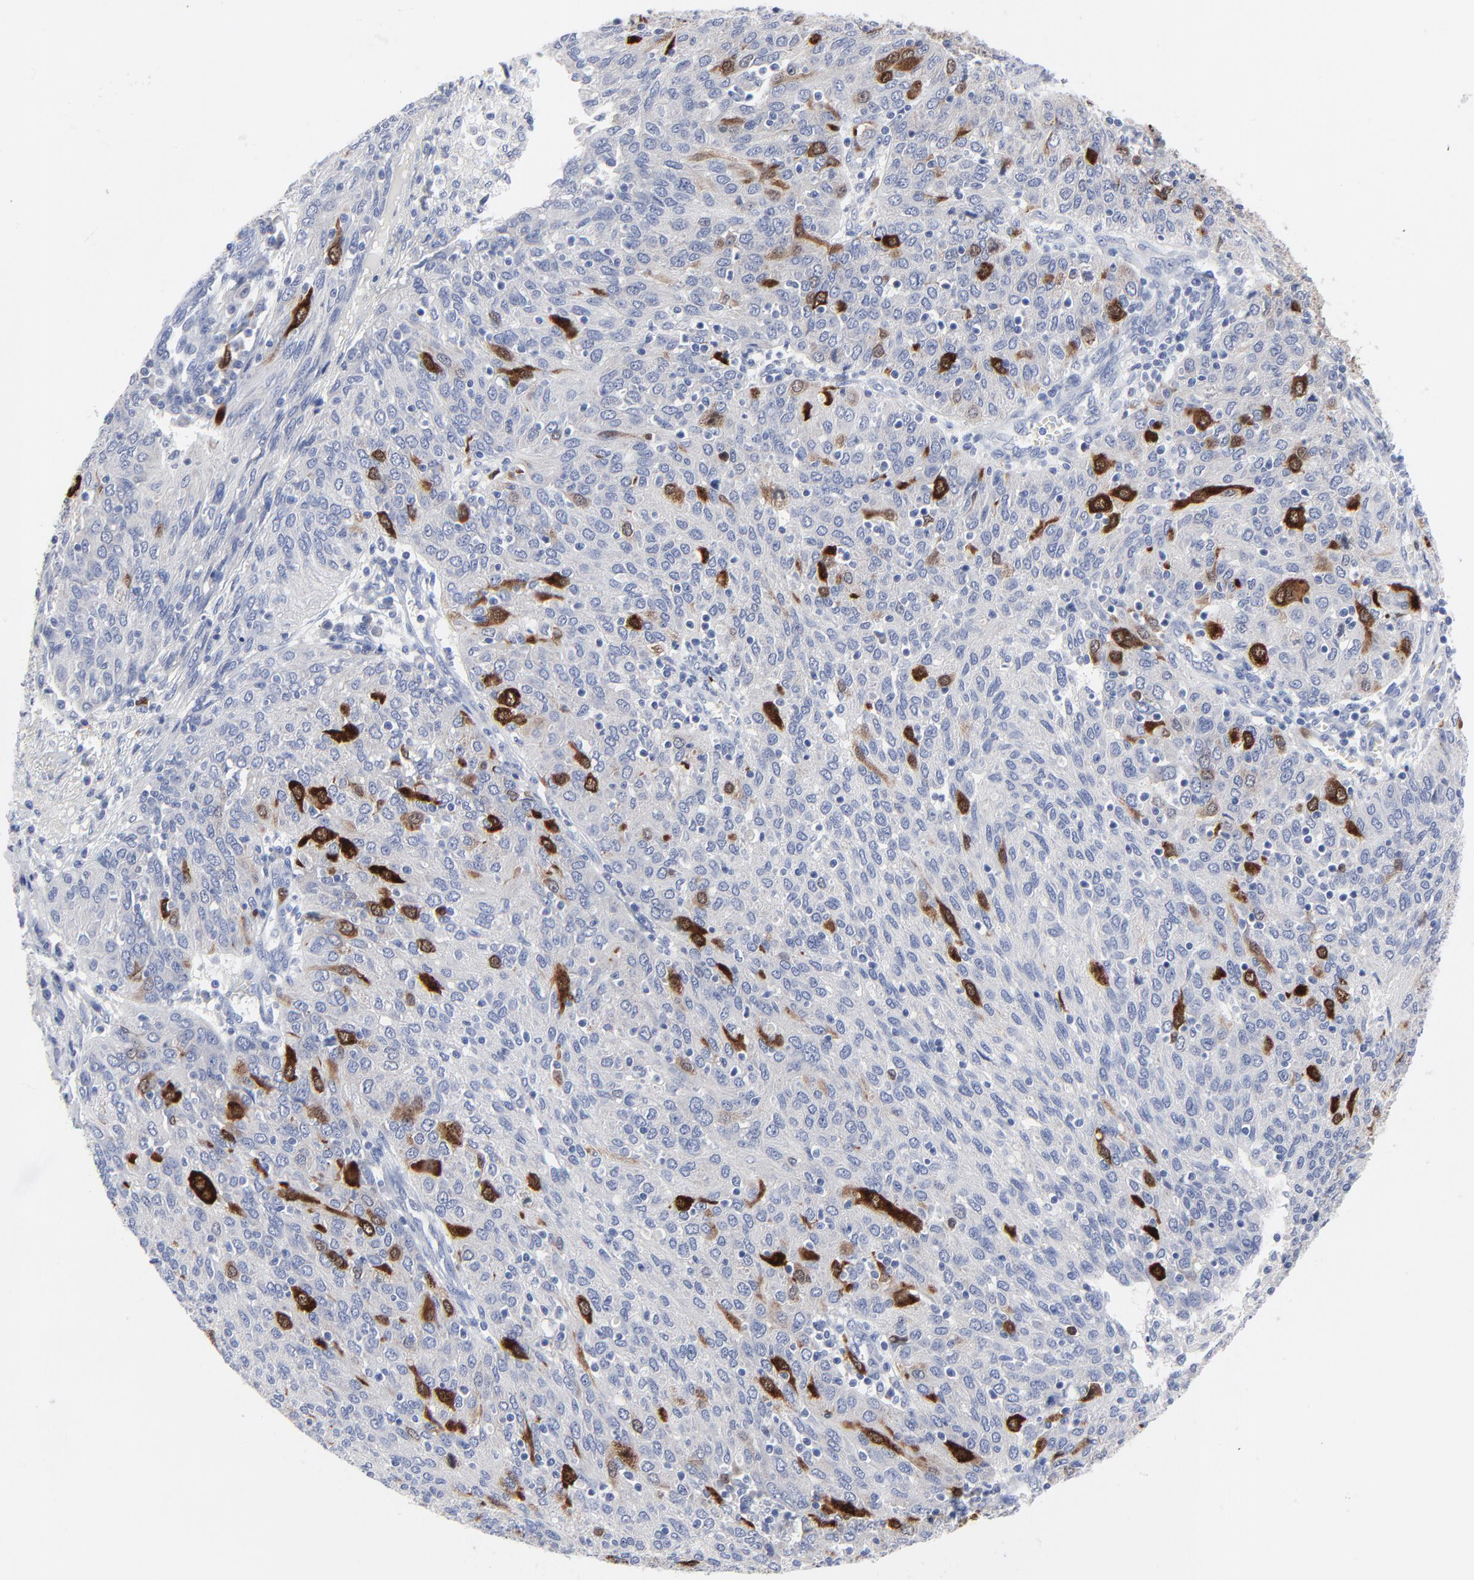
{"staining": {"intensity": "strong", "quantity": "<25%", "location": "cytoplasmic/membranous,nuclear"}, "tissue": "ovarian cancer", "cell_type": "Tumor cells", "image_type": "cancer", "snomed": [{"axis": "morphology", "description": "Carcinoma, endometroid"}, {"axis": "topography", "description": "Ovary"}], "caption": "This histopathology image displays ovarian endometroid carcinoma stained with immunohistochemistry to label a protein in brown. The cytoplasmic/membranous and nuclear of tumor cells show strong positivity for the protein. Nuclei are counter-stained blue.", "gene": "CDK1", "patient": {"sex": "female", "age": 50}}